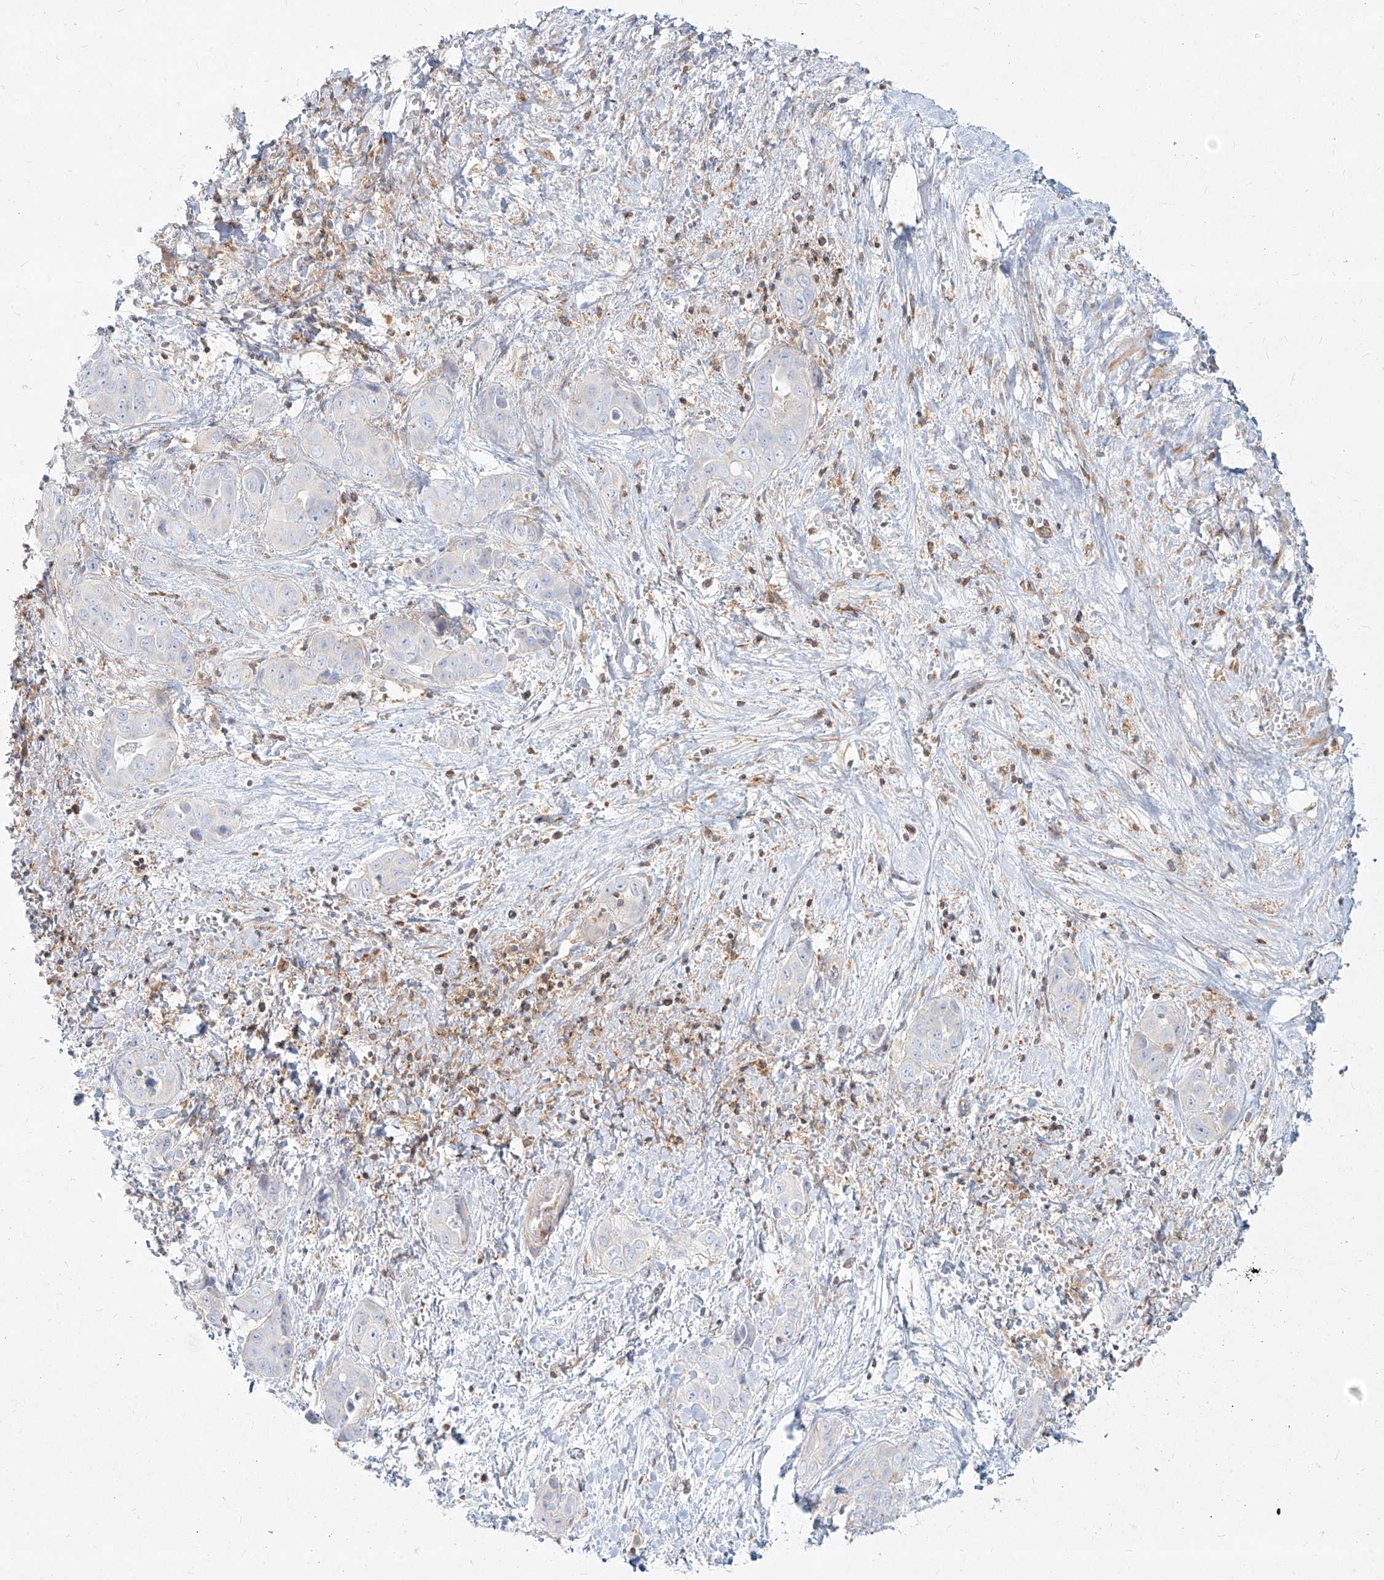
{"staining": {"intensity": "negative", "quantity": "none", "location": "none"}, "tissue": "liver cancer", "cell_type": "Tumor cells", "image_type": "cancer", "snomed": [{"axis": "morphology", "description": "Cholangiocarcinoma"}, {"axis": "topography", "description": "Liver"}], "caption": "Tumor cells are negative for brown protein staining in liver cancer.", "gene": "SLC2A12", "patient": {"sex": "female", "age": 52}}